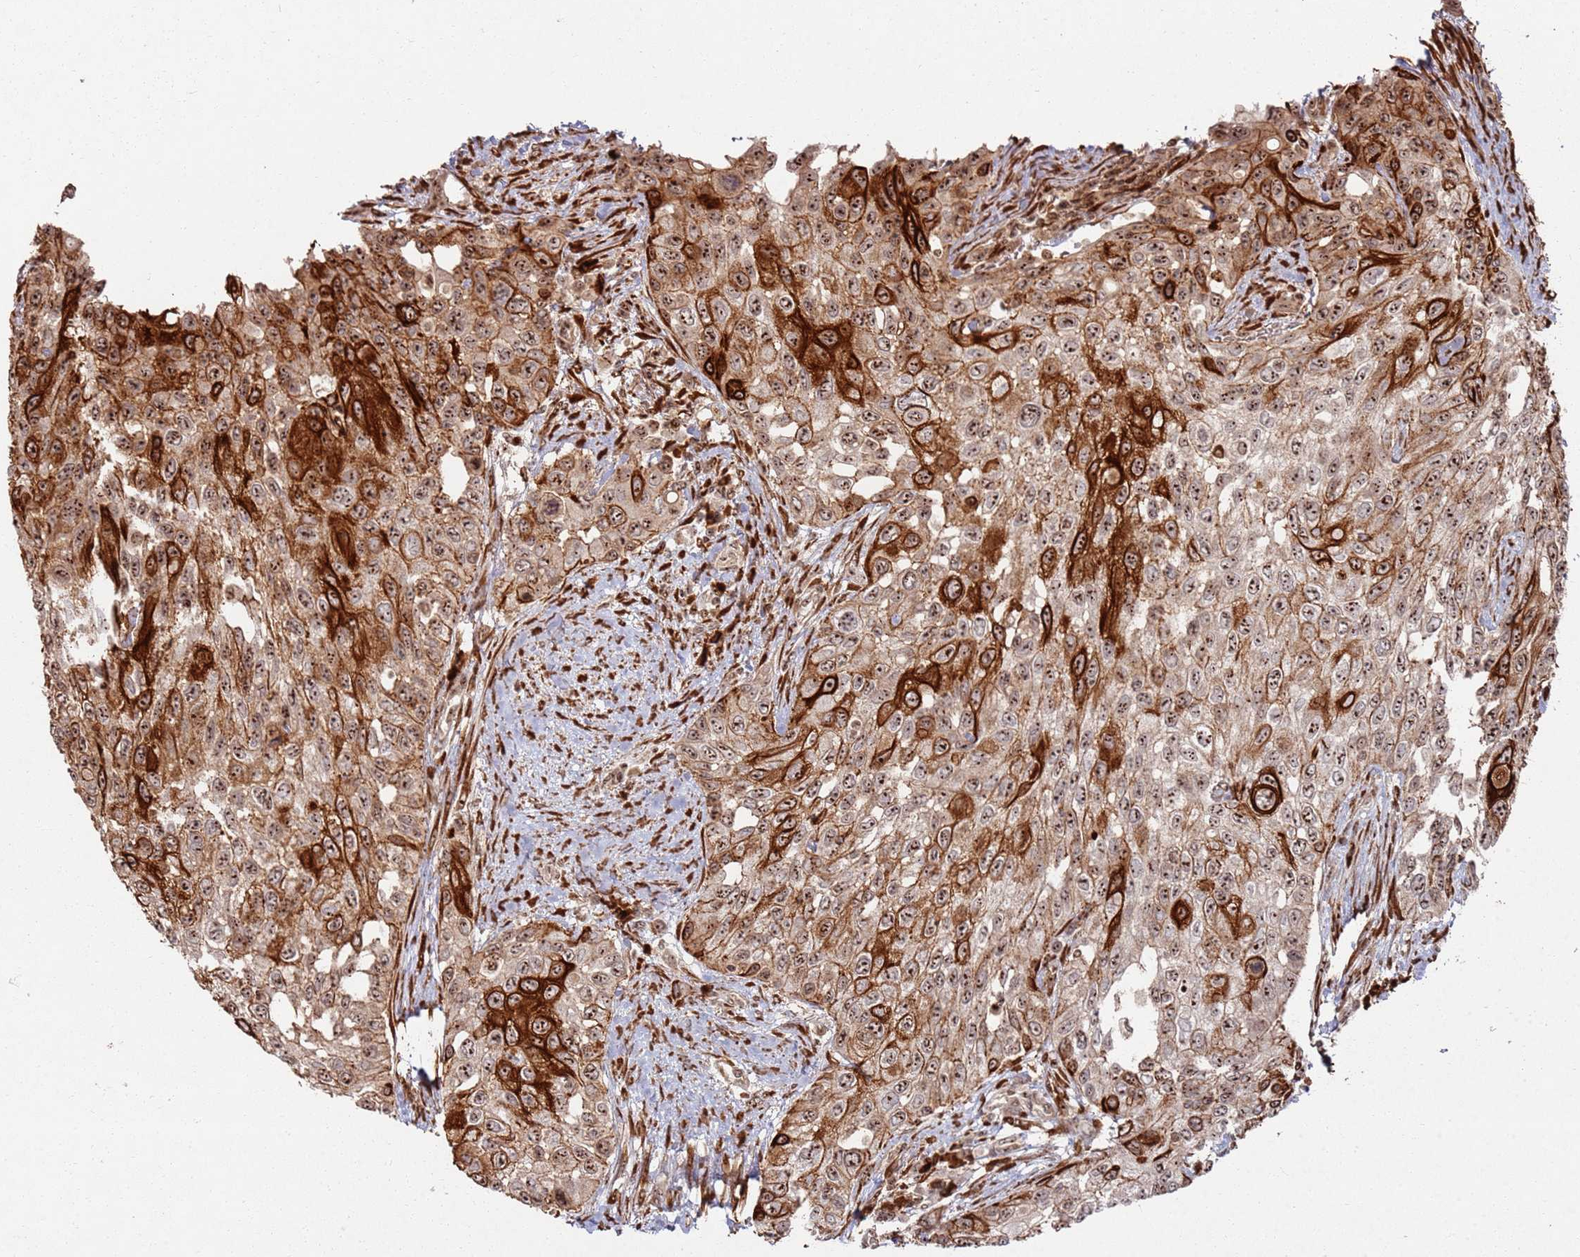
{"staining": {"intensity": "strong", "quantity": ">75%", "location": "cytoplasmic/membranous,nuclear"}, "tissue": "urothelial cancer", "cell_type": "Tumor cells", "image_type": "cancer", "snomed": [{"axis": "morphology", "description": "Normal tissue, NOS"}, {"axis": "morphology", "description": "Urothelial carcinoma, High grade"}, {"axis": "topography", "description": "Vascular tissue"}, {"axis": "topography", "description": "Urinary bladder"}], "caption": "DAB (3,3'-diaminobenzidine) immunohistochemical staining of human urothelial cancer reveals strong cytoplasmic/membranous and nuclear protein positivity in approximately >75% of tumor cells.", "gene": "UTP11", "patient": {"sex": "female", "age": 56}}